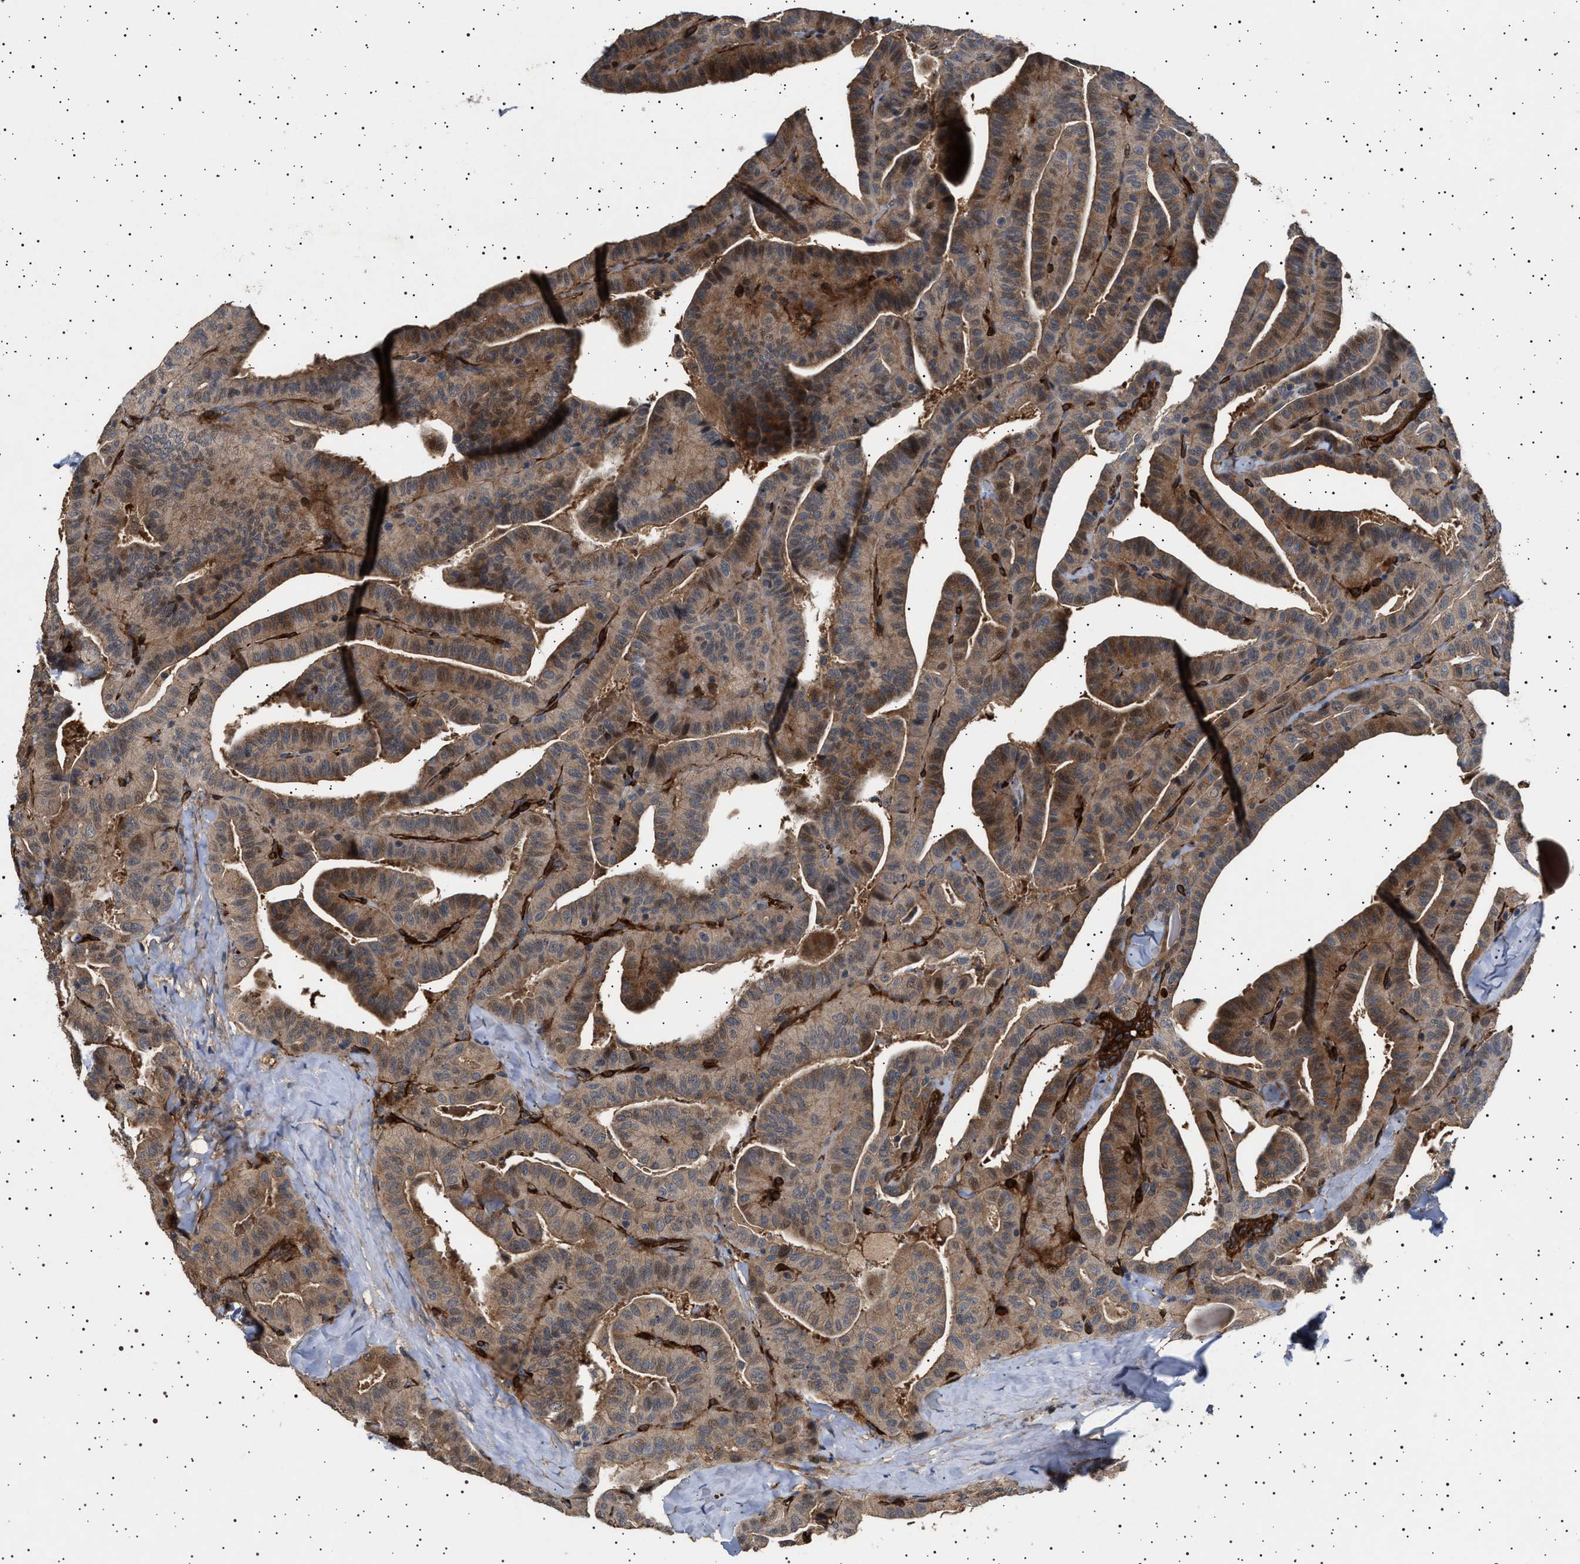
{"staining": {"intensity": "weak", "quantity": ">75%", "location": "cytoplasmic/membranous"}, "tissue": "thyroid cancer", "cell_type": "Tumor cells", "image_type": "cancer", "snomed": [{"axis": "morphology", "description": "Papillary adenocarcinoma, NOS"}, {"axis": "topography", "description": "Thyroid gland"}], "caption": "This photomicrograph reveals immunohistochemistry (IHC) staining of thyroid cancer, with low weak cytoplasmic/membranous staining in approximately >75% of tumor cells.", "gene": "GUCY1B1", "patient": {"sex": "male", "age": 77}}